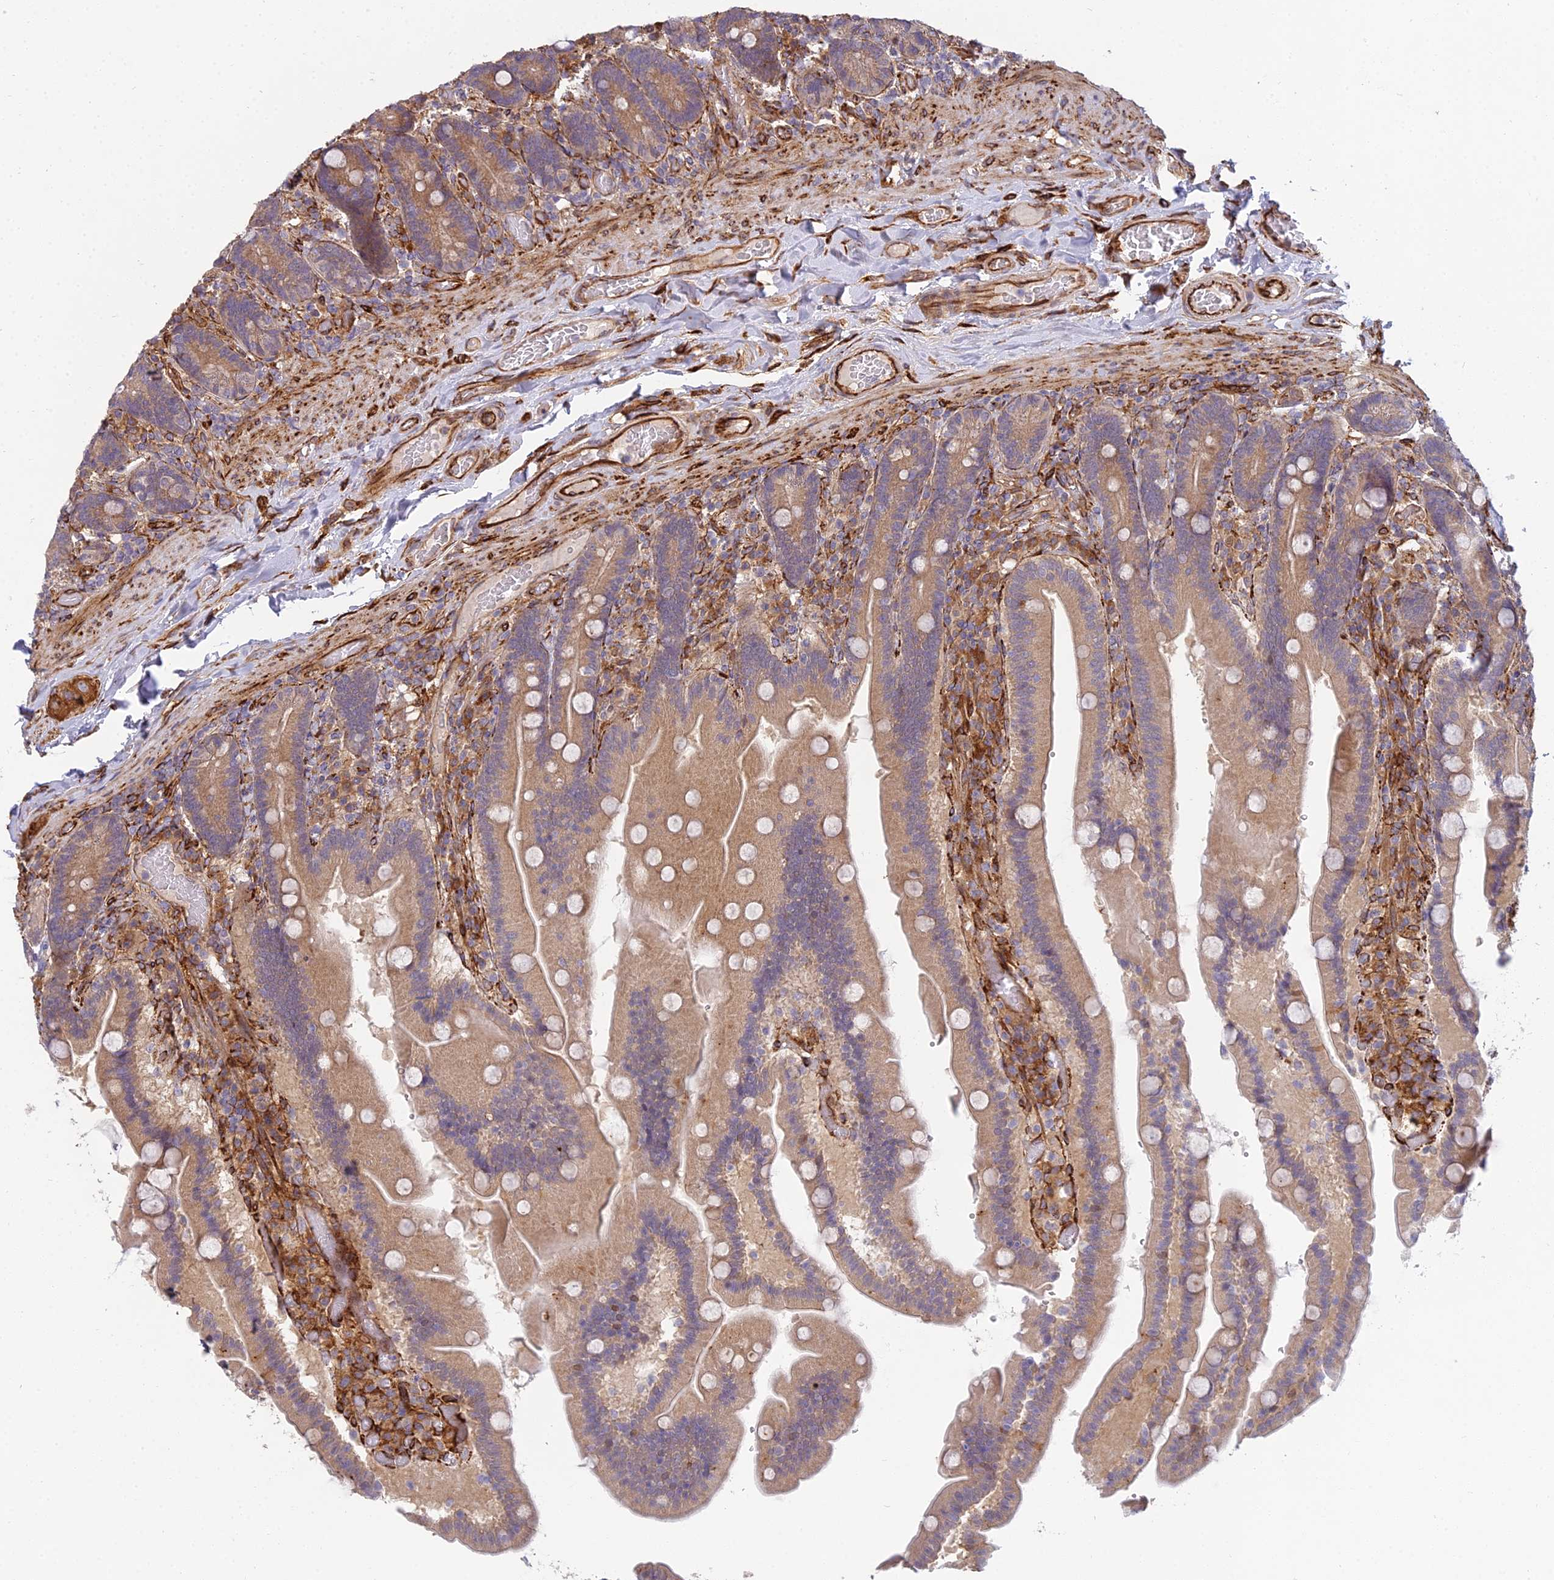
{"staining": {"intensity": "moderate", "quantity": ">75%", "location": "cytoplasmic/membranous"}, "tissue": "duodenum", "cell_type": "Glandular cells", "image_type": "normal", "snomed": [{"axis": "morphology", "description": "Normal tissue, NOS"}, {"axis": "topography", "description": "Duodenum"}], "caption": "This is a histology image of IHC staining of normal duodenum, which shows moderate expression in the cytoplasmic/membranous of glandular cells.", "gene": "NDUFAF7", "patient": {"sex": "female", "age": 62}}